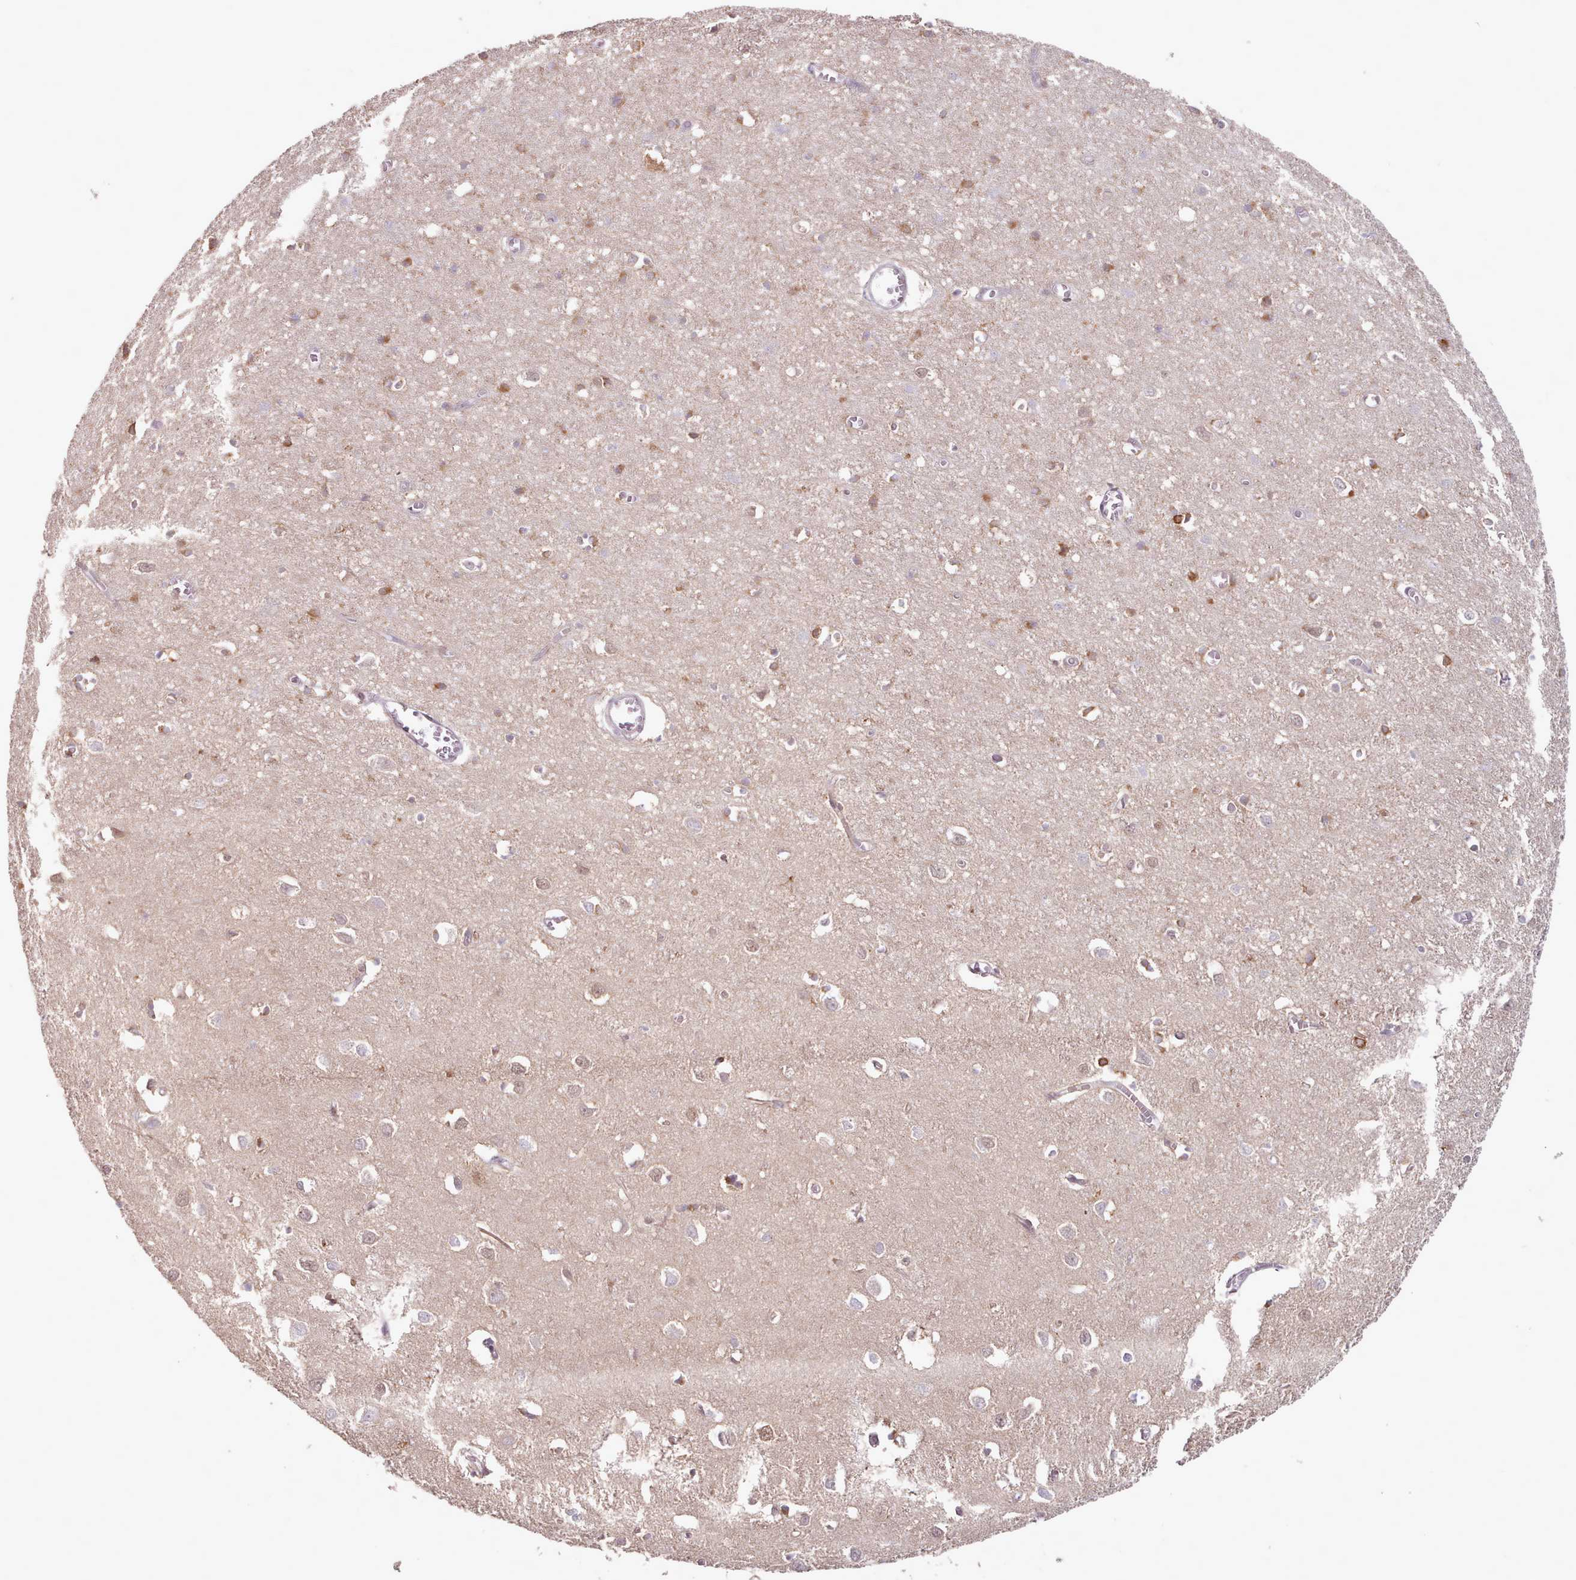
{"staining": {"intensity": "weak", "quantity": "<25%", "location": "cytoplasmic/membranous"}, "tissue": "cerebral cortex", "cell_type": "Endothelial cells", "image_type": "normal", "snomed": [{"axis": "morphology", "description": "Normal tissue, NOS"}, {"axis": "topography", "description": "Cerebral cortex"}], "caption": "Endothelial cells show no significant protein expression in benign cerebral cortex. The staining is performed using DAB brown chromogen with nuclei counter-stained in using hematoxylin.", "gene": "CES3", "patient": {"sex": "female", "age": 64}}